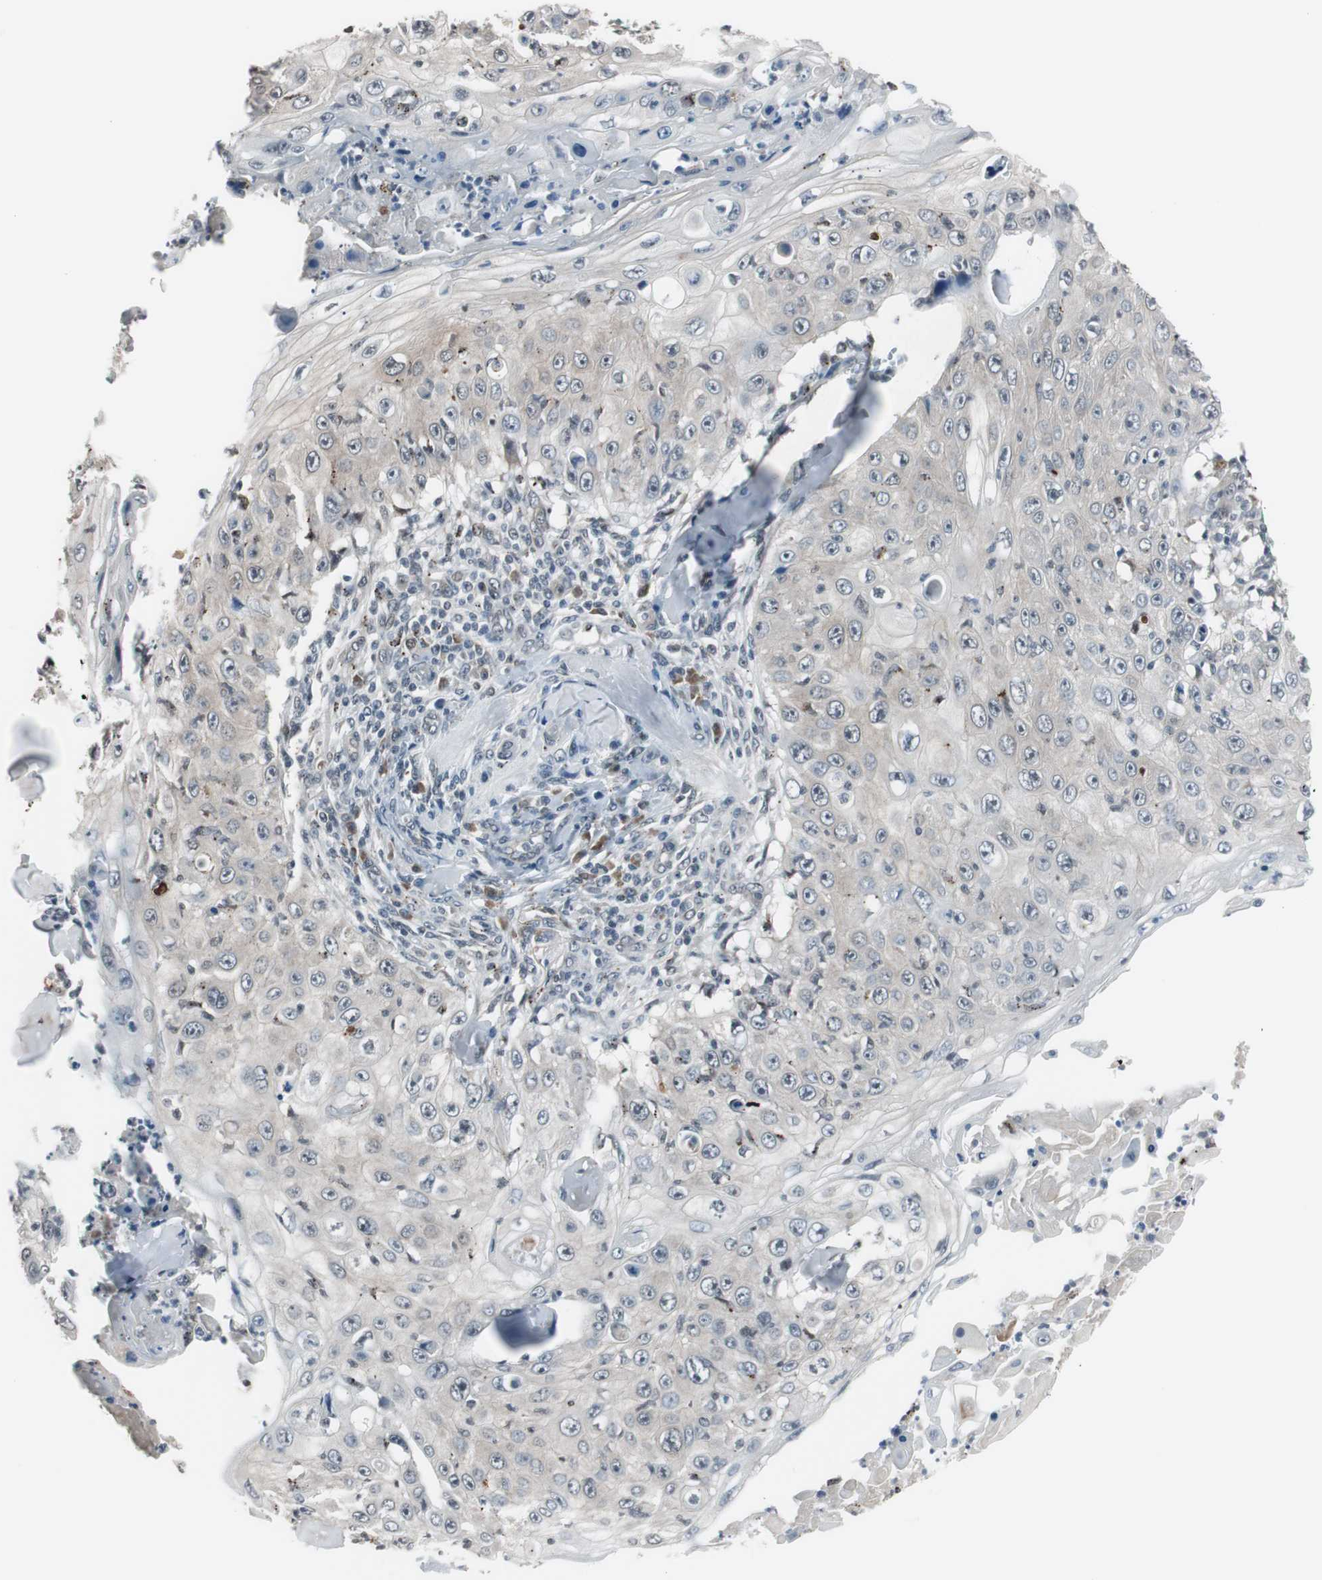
{"staining": {"intensity": "negative", "quantity": "none", "location": "none"}, "tissue": "skin cancer", "cell_type": "Tumor cells", "image_type": "cancer", "snomed": [{"axis": "morphology", "description": "Squamous cell carcinoma, NOS"}, {"axis": "topography", "description": "Skin"}], "caption": "High magnification brightfield microscopy of skin cancer (squamous cell carcinoma) stained with DAB (3,3'-diaminobenzidine) (brown) and counterstained with hematoxylin (blue): tumor cells show no significant positivity.", "gene": "BOLA1", "patient": {"sex": "male", "age": 86}}